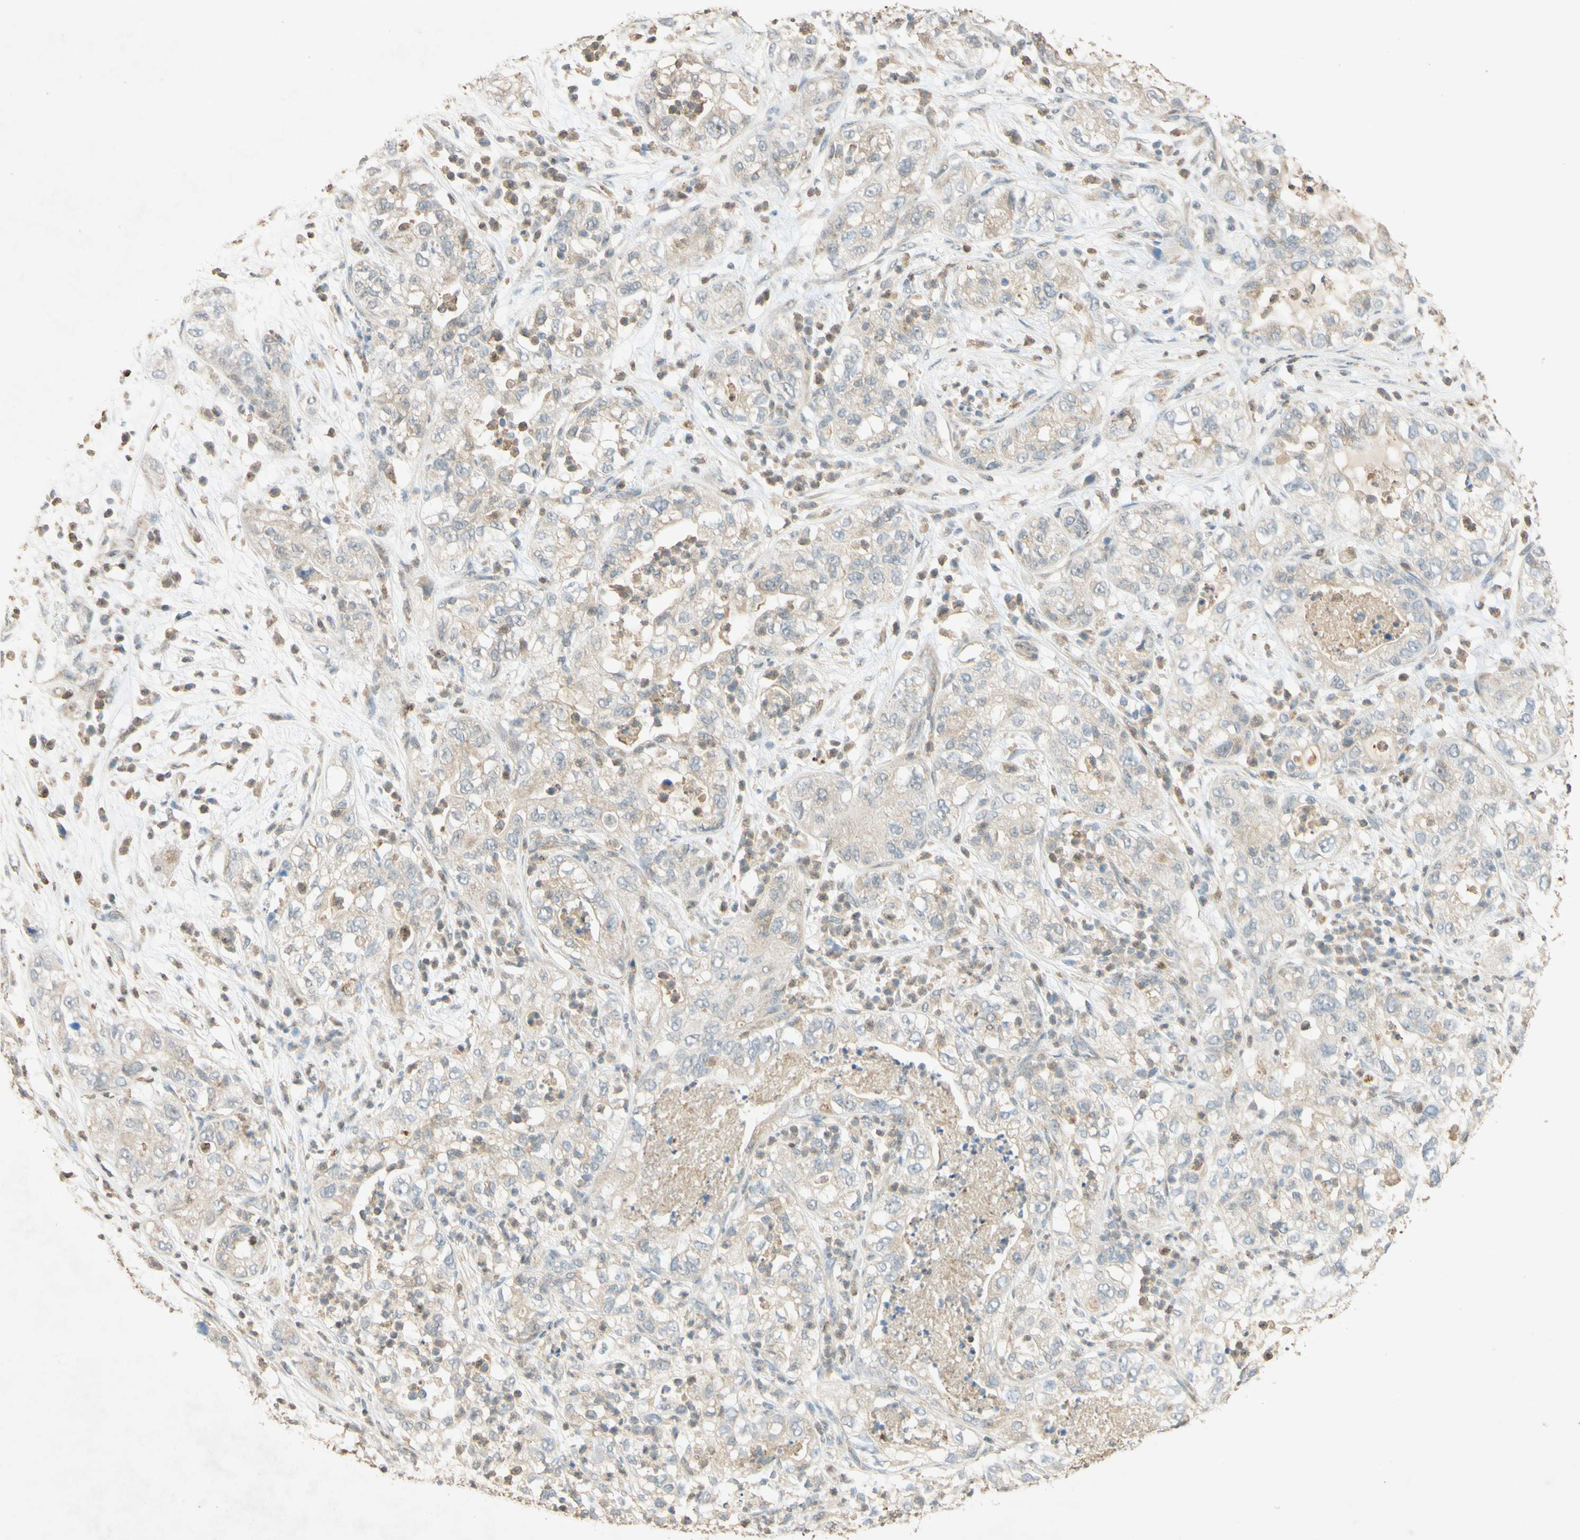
{"staining": {"intensity": "weak", "quantity": "25%-75%", "location": "cytoplasmic/membranous"}, "tissue": "pancreatic cancer", "cell_type": "Tumor cells", "image_type": "cancer", "snomed": [{"axis": "morphology", "description": "Adenocarcinoma, NOS"}, {"axis": "topography", "description": "Pancreas"}], "caption": "The histopathology image demonstrates immunohistochemical staining of pancreatic adenocarcinoma. There is weak cytoplasmic/membranous expression is seen in about 25%-75% of tumor cells.", "gene": "GATA1", "patient": {"sex": "female", "age": 78}}